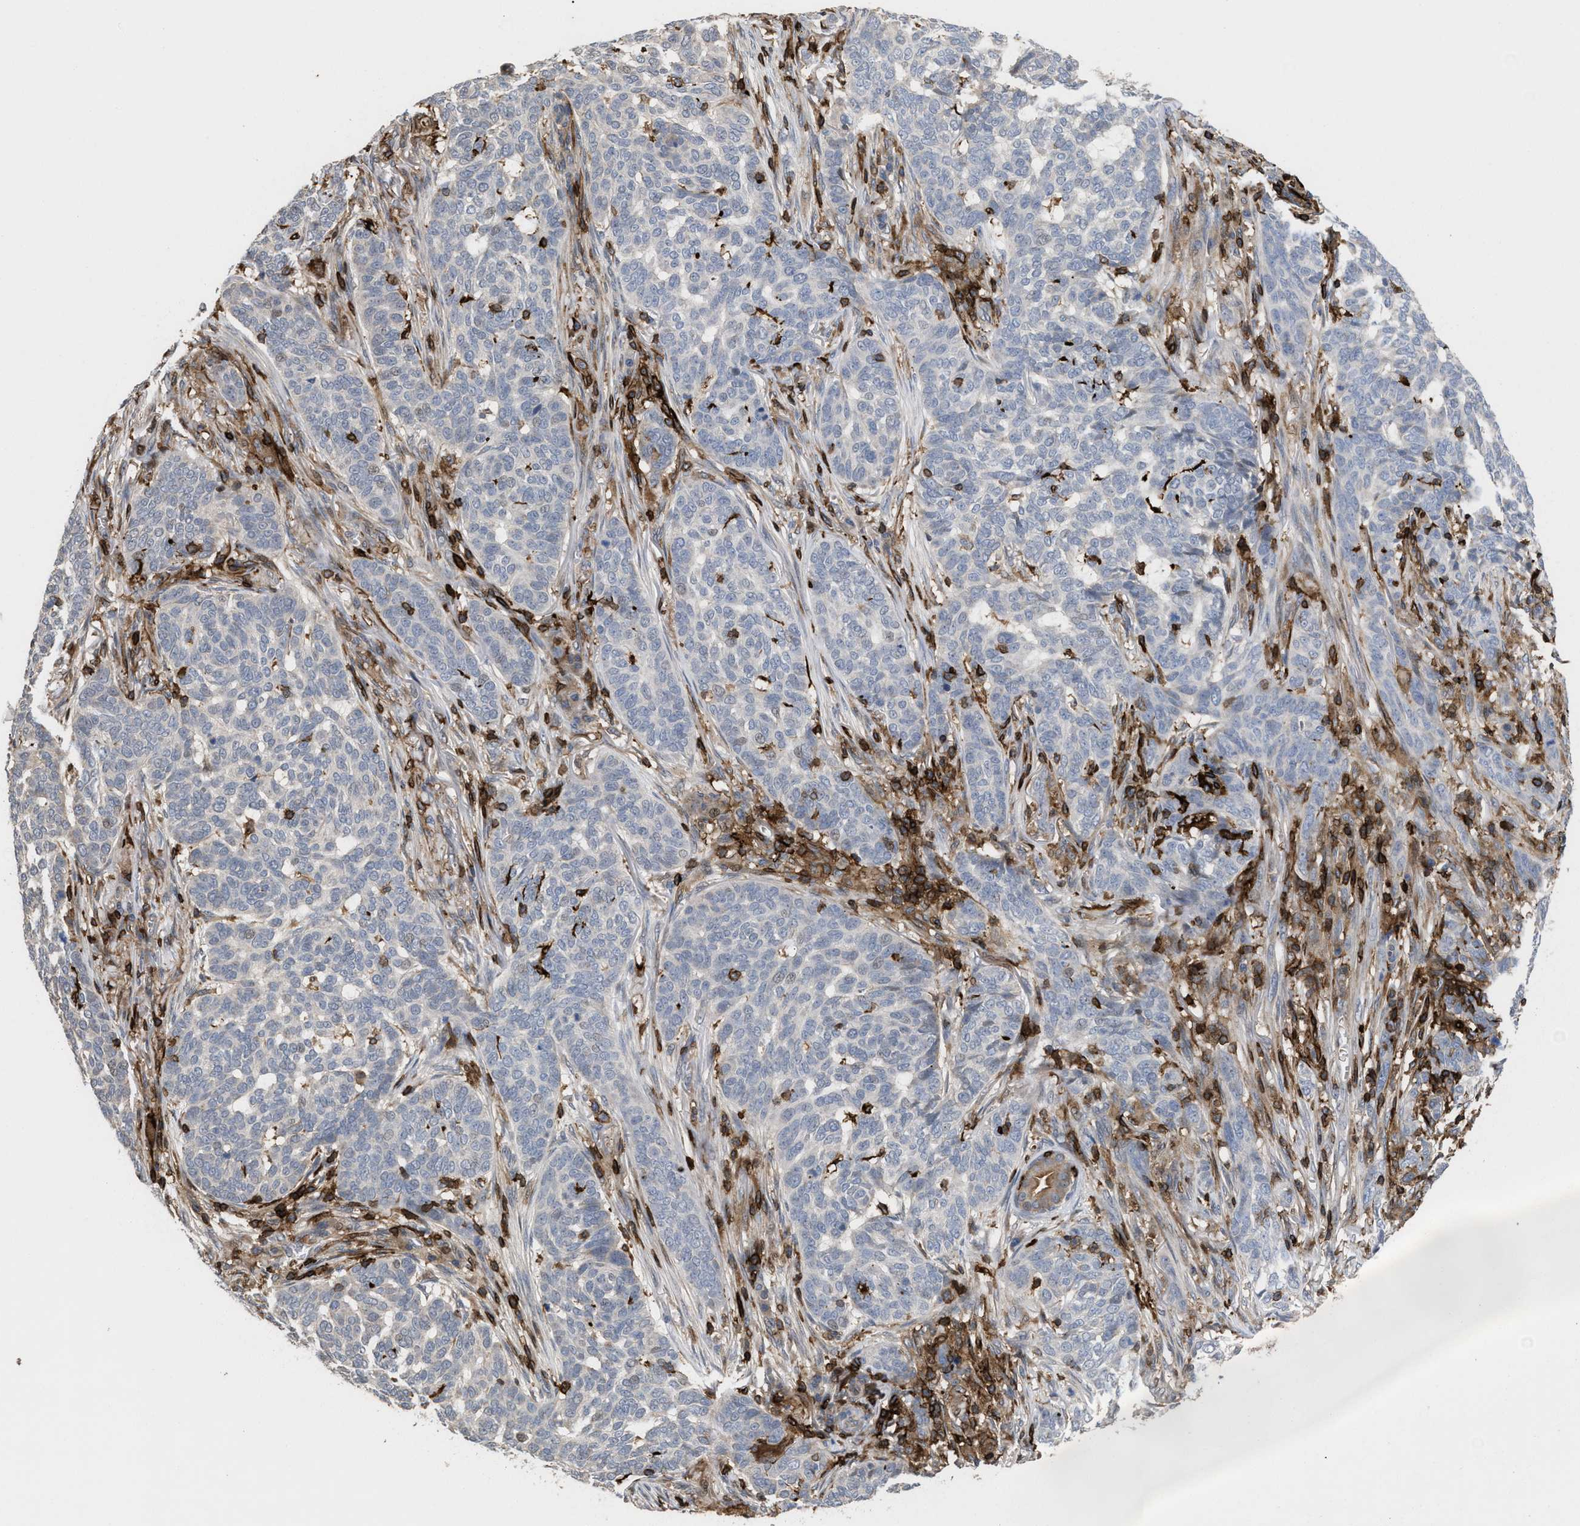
{"staining": {"intensity": "negative", "quantity": "none", "location": "none"}, "tissue": "skin cancer", "cell_type": "Tumor cells", "image_type": "cancer", "snomed": [{"axis": "morphology", "description": "Basal cell carcinoma"}, {"axis": "topography", "description": "Skin"}], "caption": "DAB immunohistochemical staining of skin basal cell carcinoma shows no significant expression in tumor cells.", "gene": "PTPRE", "patient": {"sex": "male", "age": 85}}